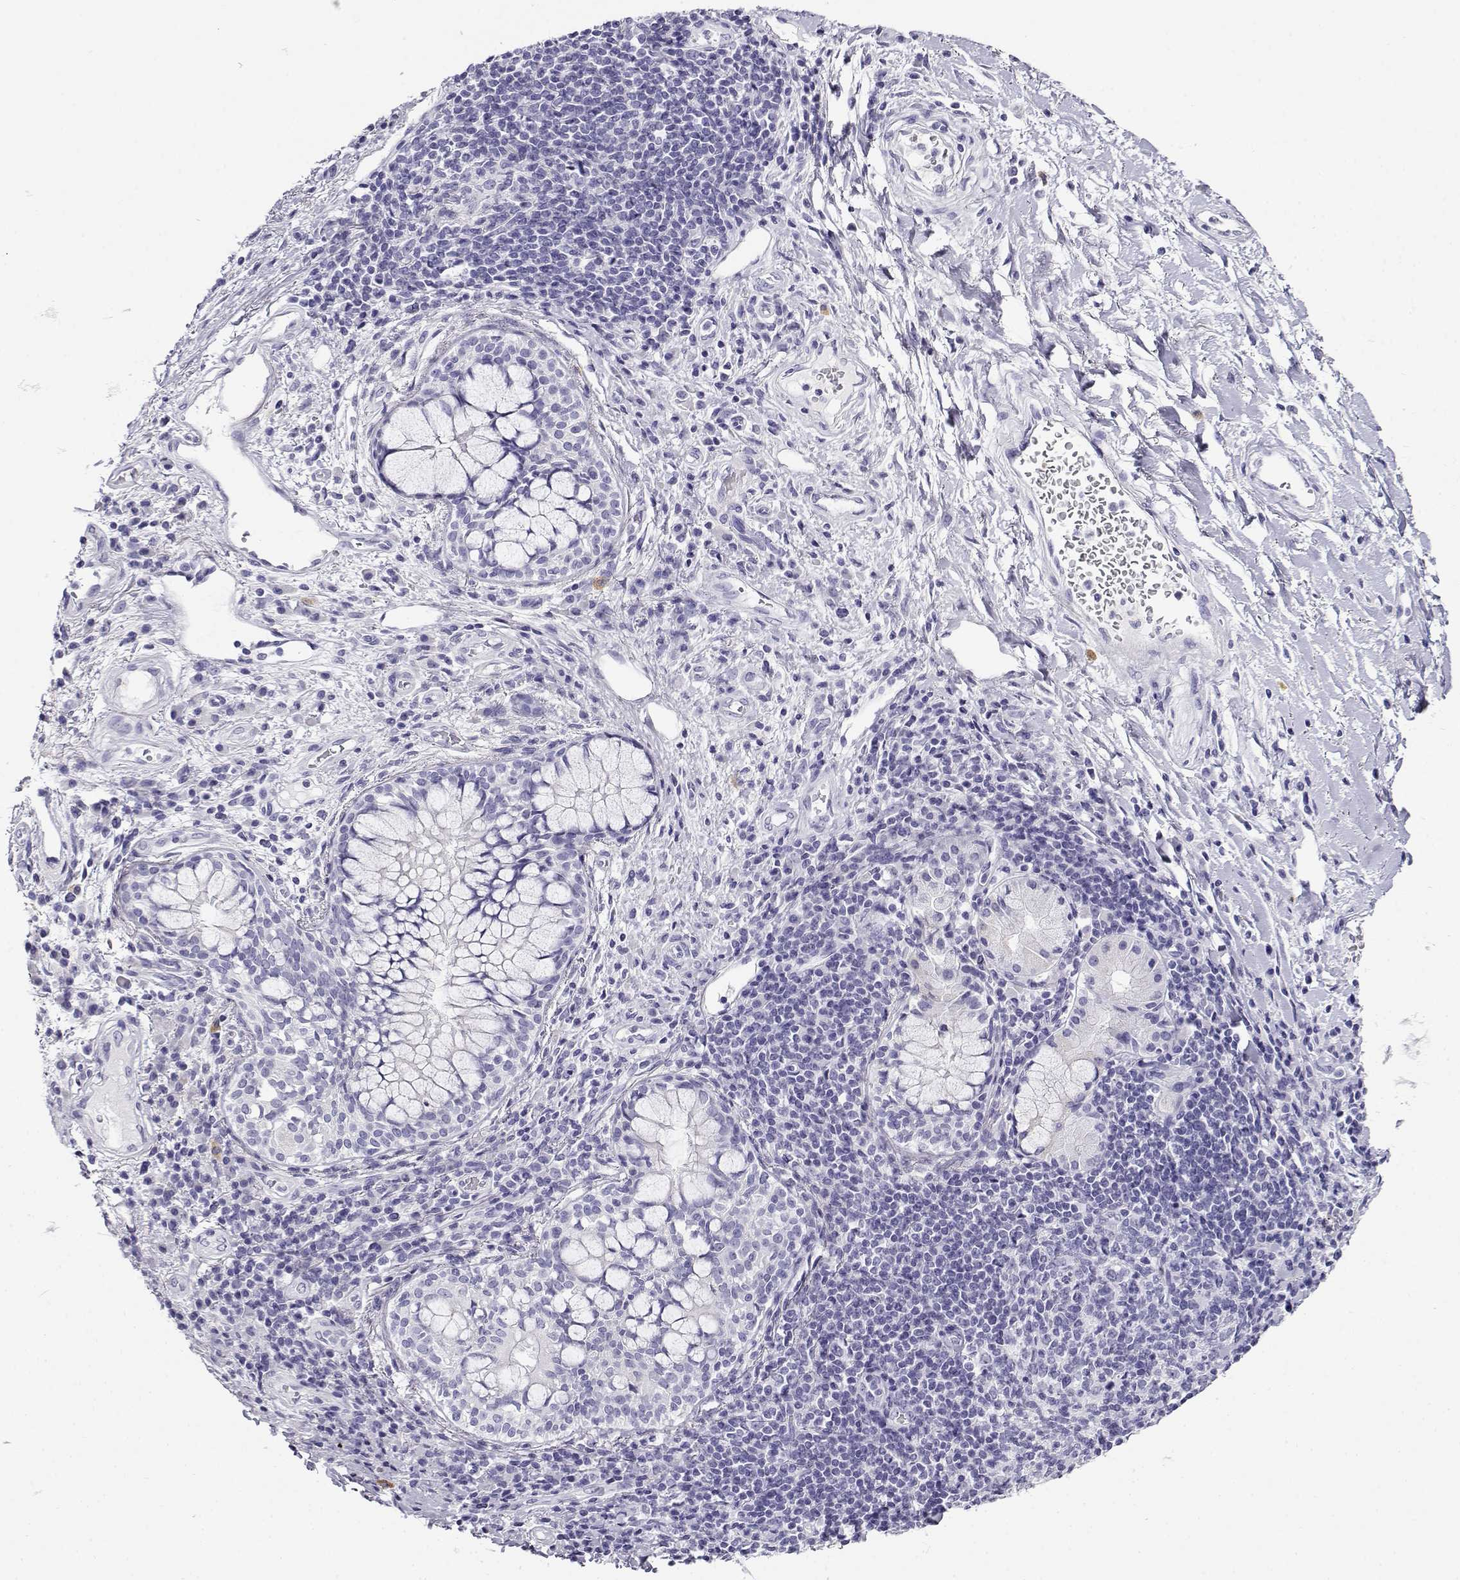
{"staining": {"intensity": "negative", "quantity": "none", "location": "none"}, "tissue": "lung cancer", "cell_type": "Tumor cells", "image_type": "cancer", "snomed": [{"axis": "morphology", "description": "Normal tissue, NOS"}, {"axis": "morphology", "description": "Squamous cell carcinoma, NOS"}, {"axis": "topography", "description": "Bronchus"}, {"axis": "topography", "description": "Lung"}], "caption": "Tumor cells are negative for brown protein staining in squamous cell carcinoma (lung).", "gene": "CABS1", "patient": {"sex": "male", "age": 64}}